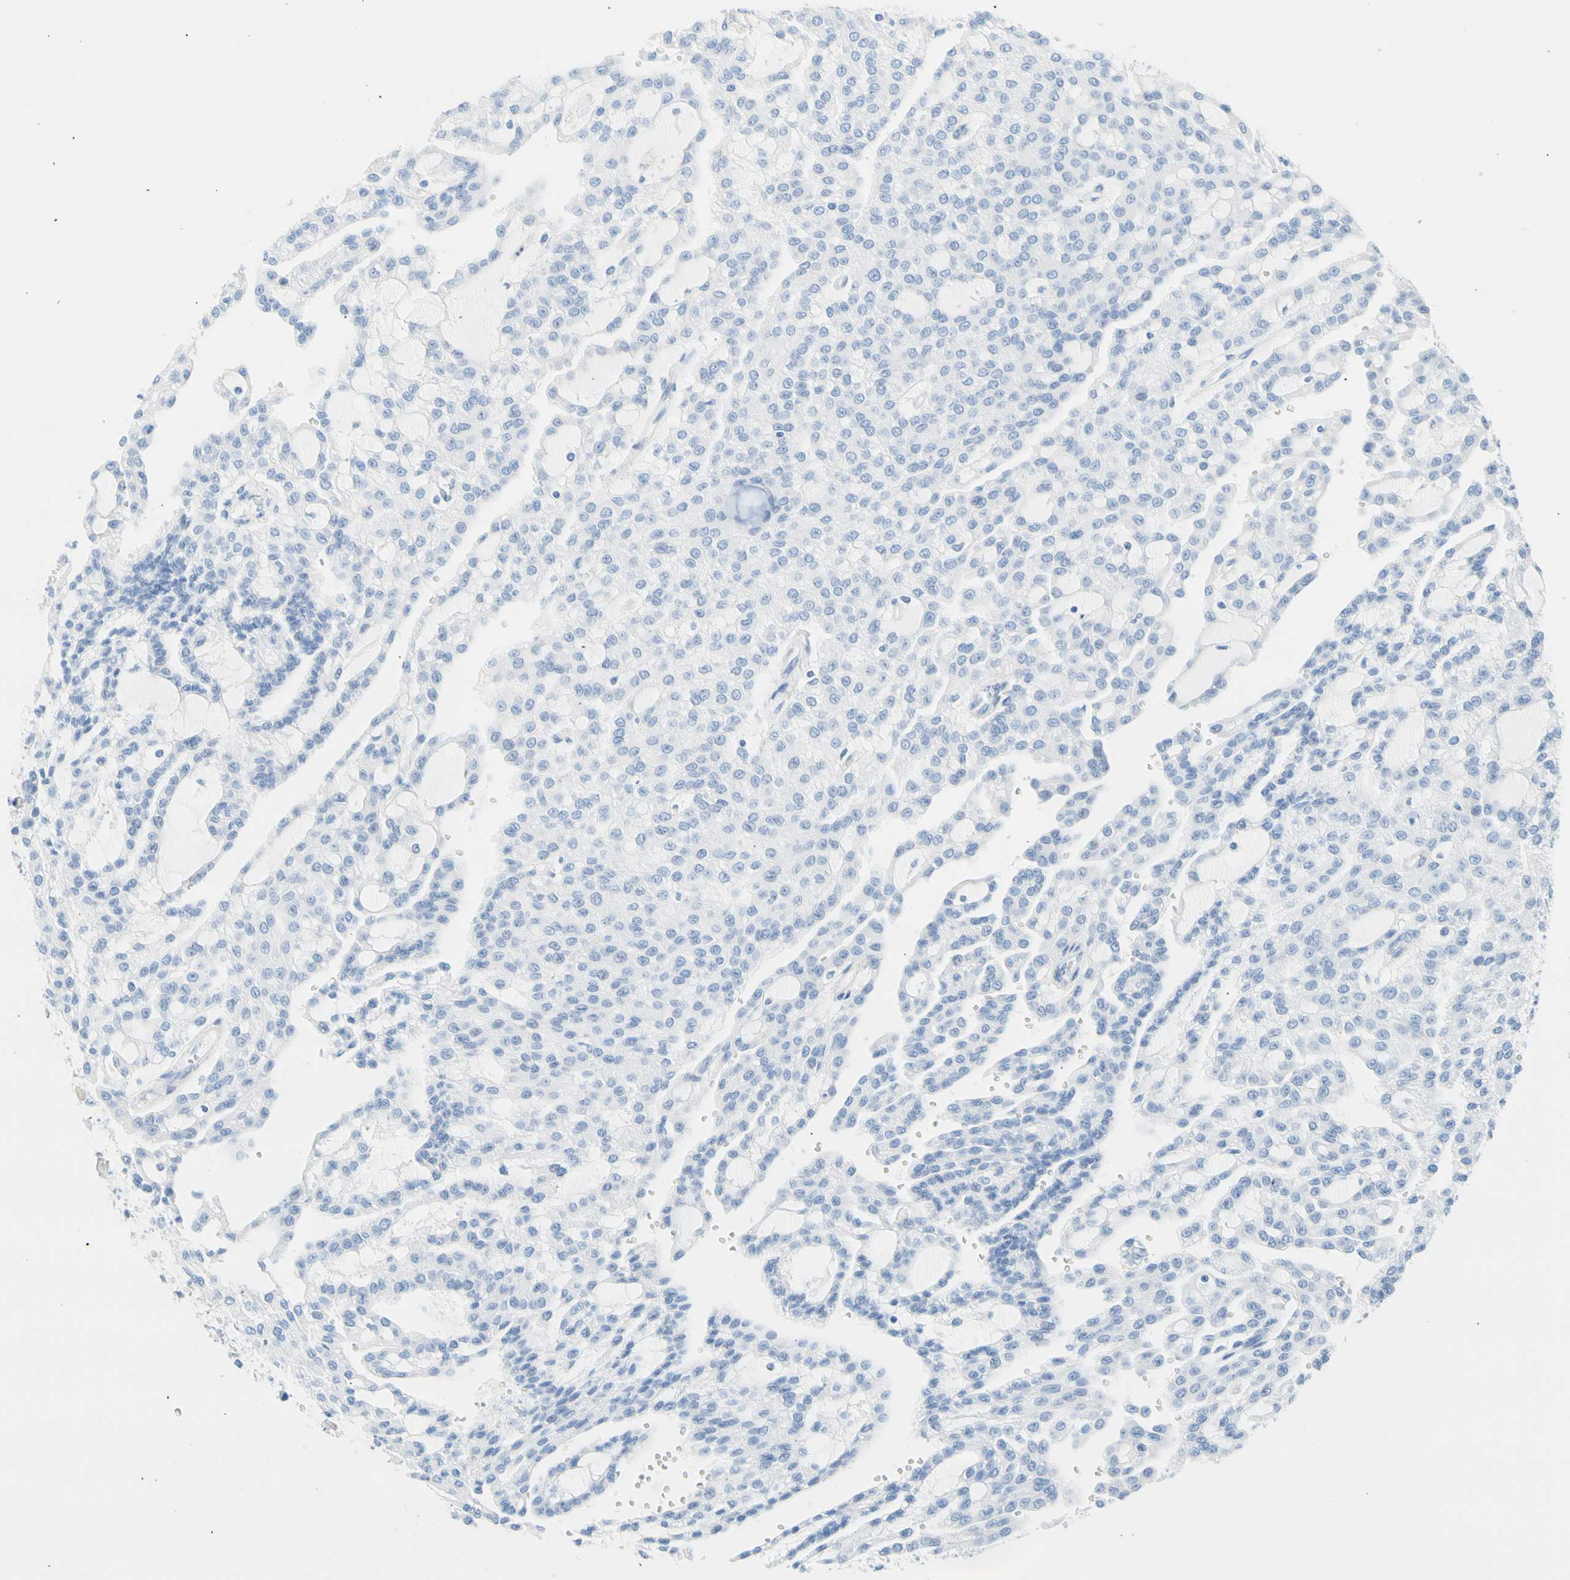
{"staining": {"intensity": "negative", "quantity": "none", "location": "none"}, "tissue": "renal cancer", "cell_type": "Tumor cells", "image_type": "cancer", "snomed": [{"axis": "morphology", "description": "Adenocarcinoma, NOS"}, {"axis": "topography", "description": "Kidney"}], "caption": "An immunohistochemistry (IHC) image of adenocarcinoma (renal) is shown. There is no staining in tumor cells of adenocarcinoma (renal).", "gene": "CEL", "patient": {"sex": "male", "age": 63}}